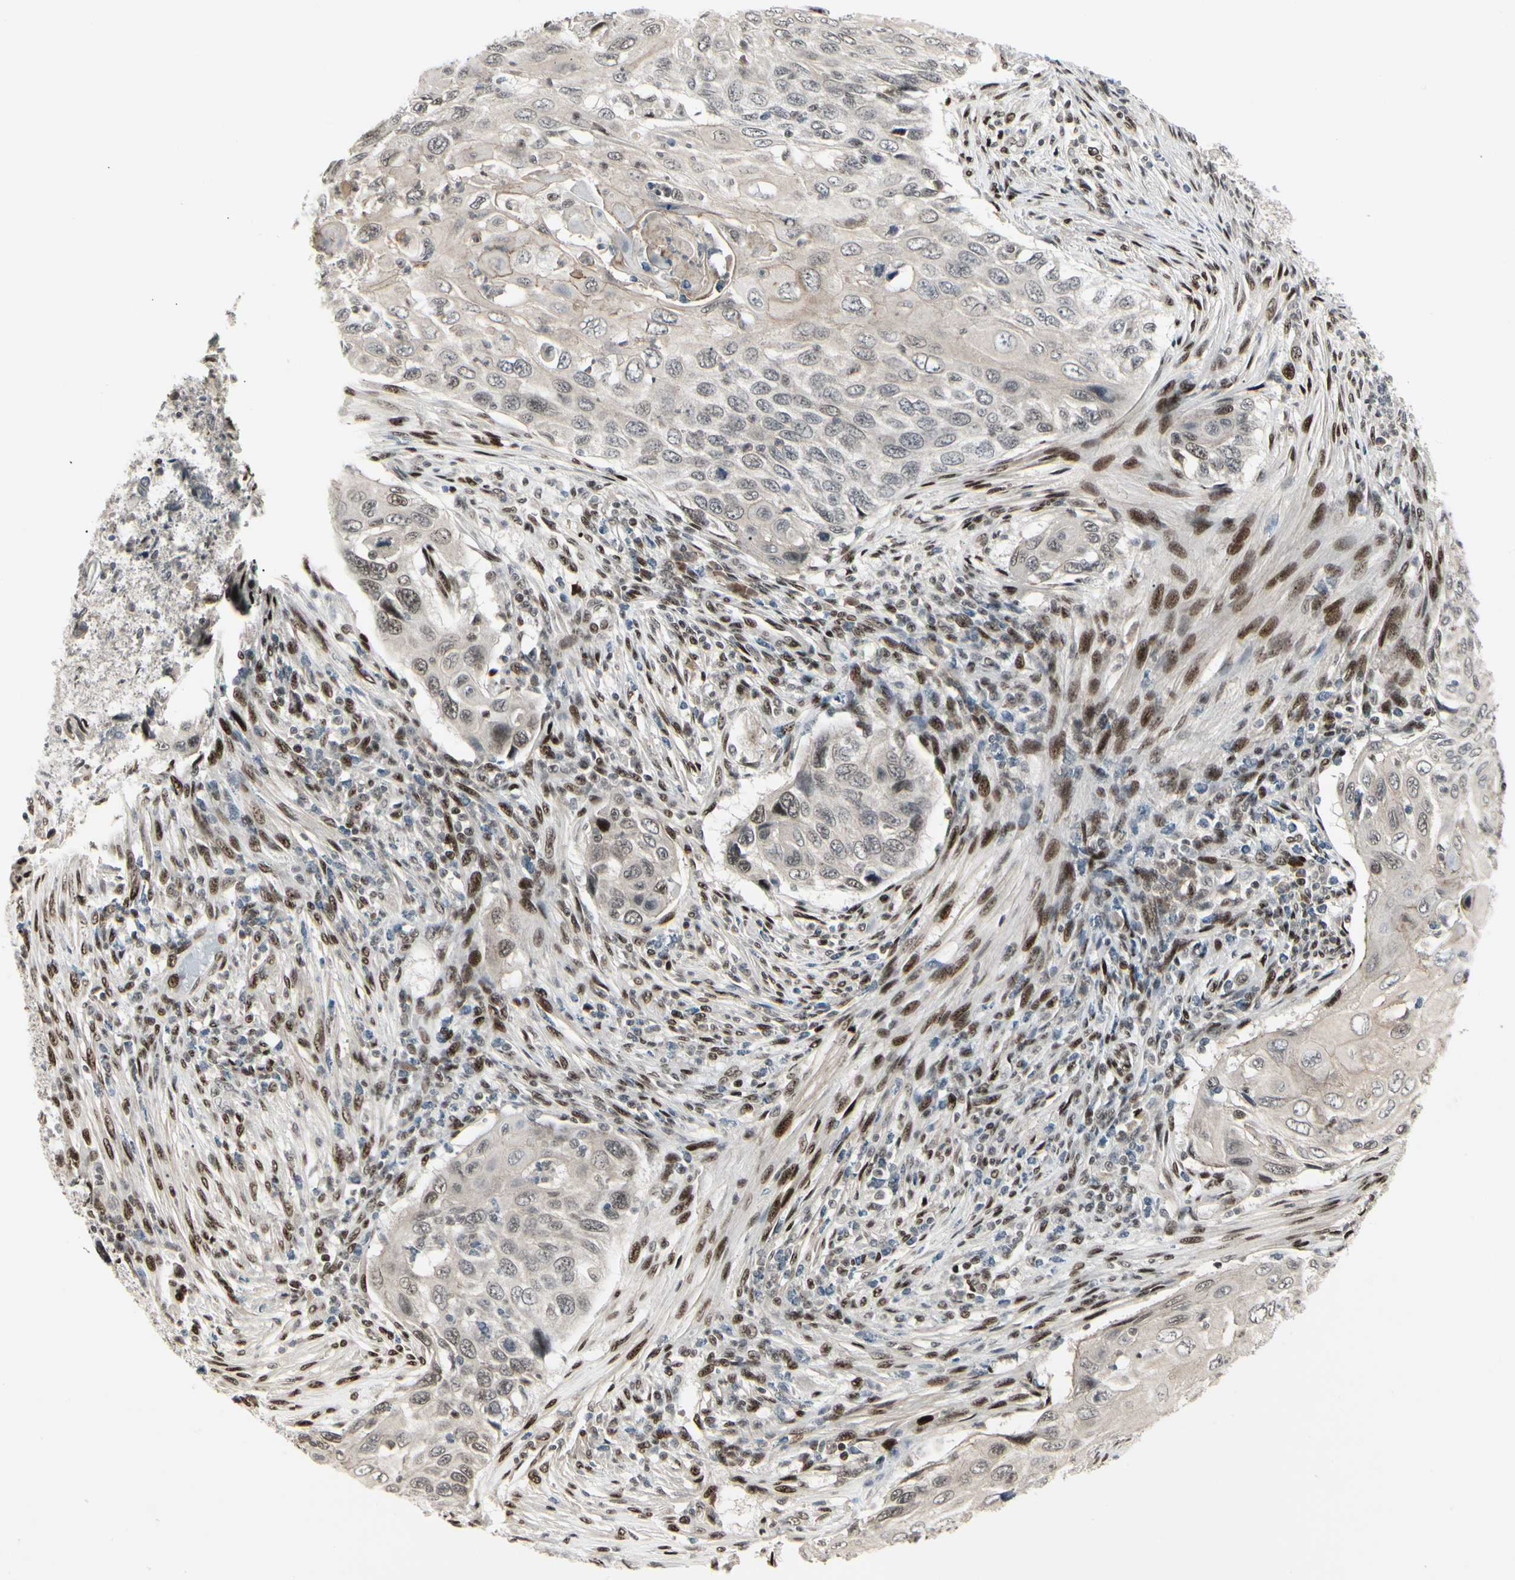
{"staining": {"intensity": "moderate", "quantity": "<25%", "location": "cytoplasmic/membranous,nuclear"}, "tissue": "cervical cancer", "cell_type": "Tumor cells", "image_type": "cancer", "snomed": [{"axis": "morphology", "description": "Squamous cell carcinoma, NOS"}, {"axis": "topography", "description": "Cervix"}], "caption": "Approximately <25% of tumor cells in cervical cancer (squamous cell carcinoma) reveal moderate cytoplasmic/membranous and nuclear protein staining as visualized by brown immunohistochemical staining.", "gene": "FOXJ2", "patient": {"sex": "female", "age": 70}}